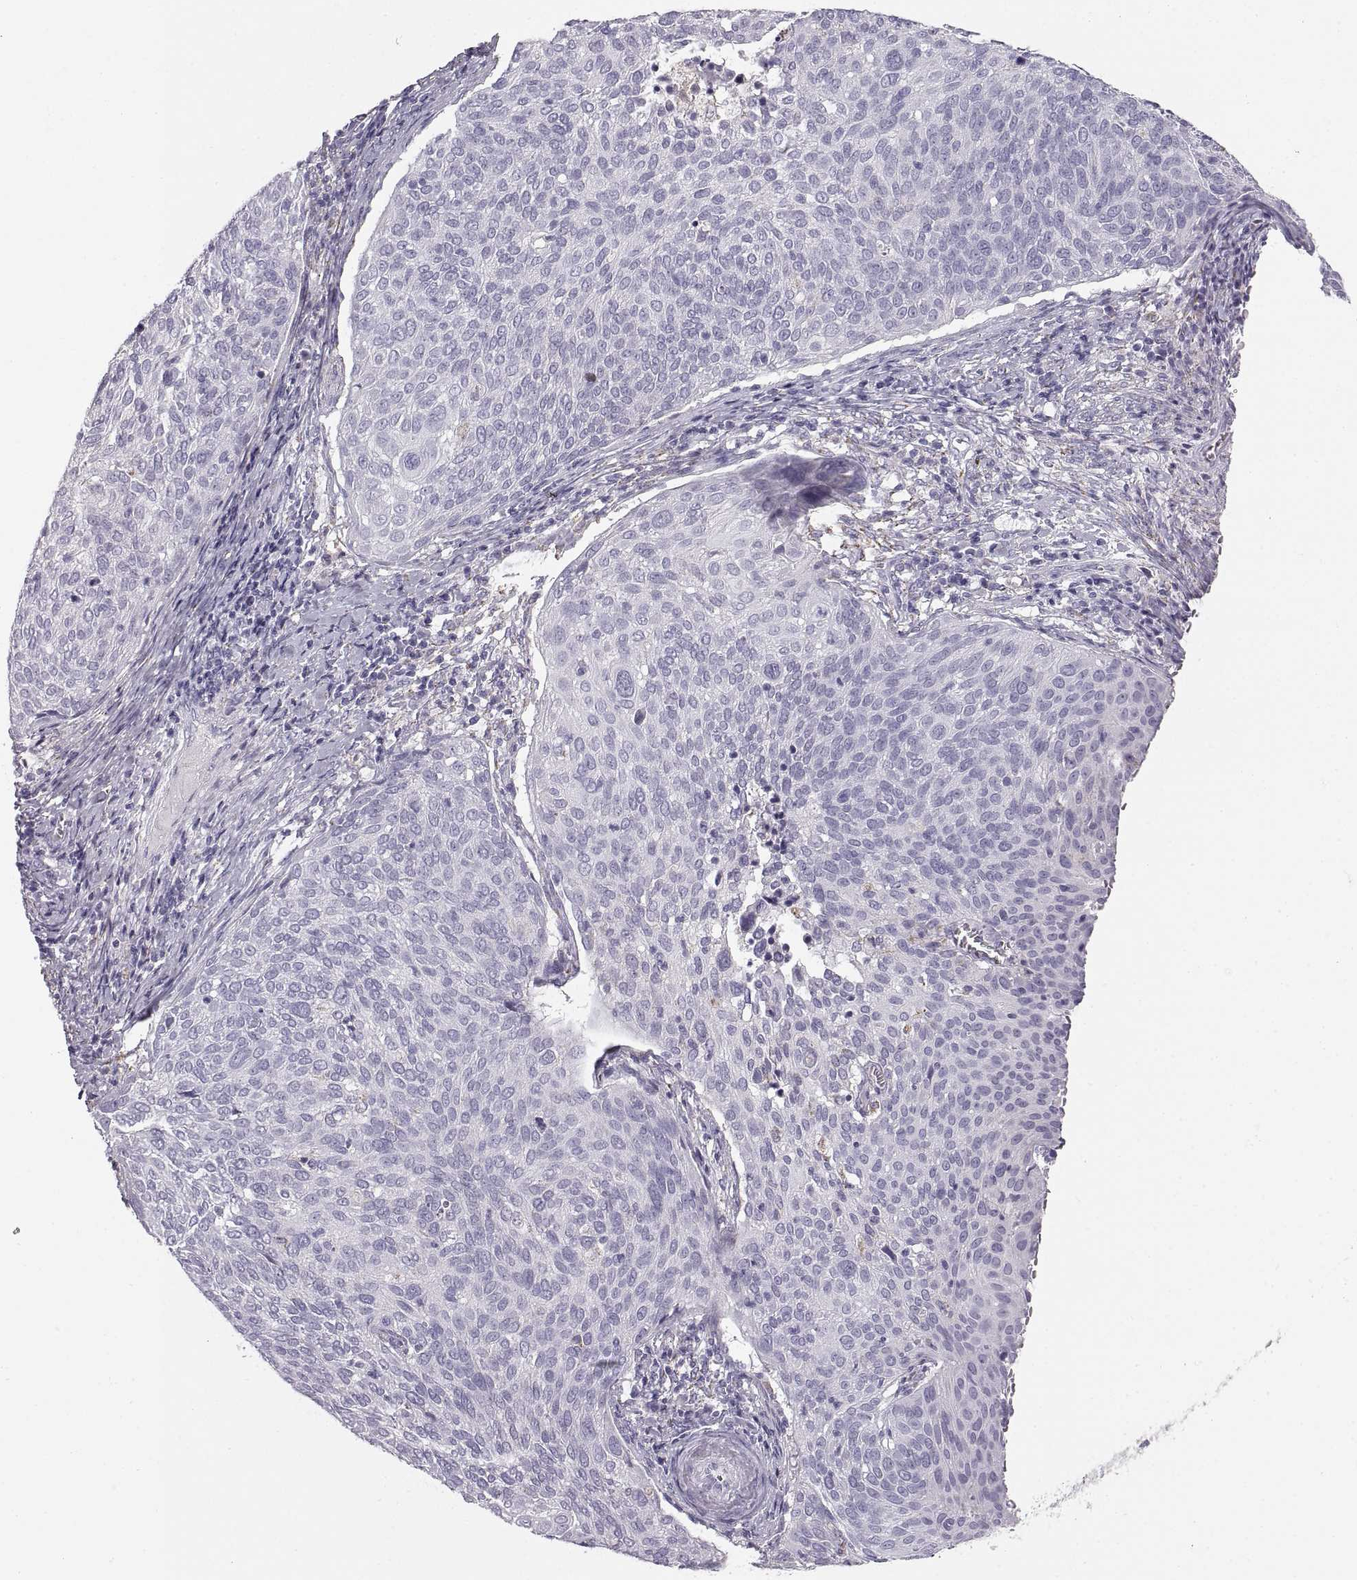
{"staining": {"intensity": "negative", "quantity": "none", "location": "none"}, "tissue": "cervical cancer", "cell_type": "Tumor cells", "image_type": "cancer", "snomed": [{"axis": "morphology", "description": "Squamous cell carcinoma, NOS"}, {"axis": "topography", "description": "Cervix"}], "caption": "DAB (3,3'-diaminobenzidine) immunohistochemical staining of human cervical cancer (squamous cell carcinoma) shows no significant positivity in tumor cells. (Brightfield microscopy of DAB (3,3'-diaminobenzidine) immunohistochemistry (IHC) at high magnification).", "gene": "COL9A3", "patient": {"sex": "female", "age": 39}}